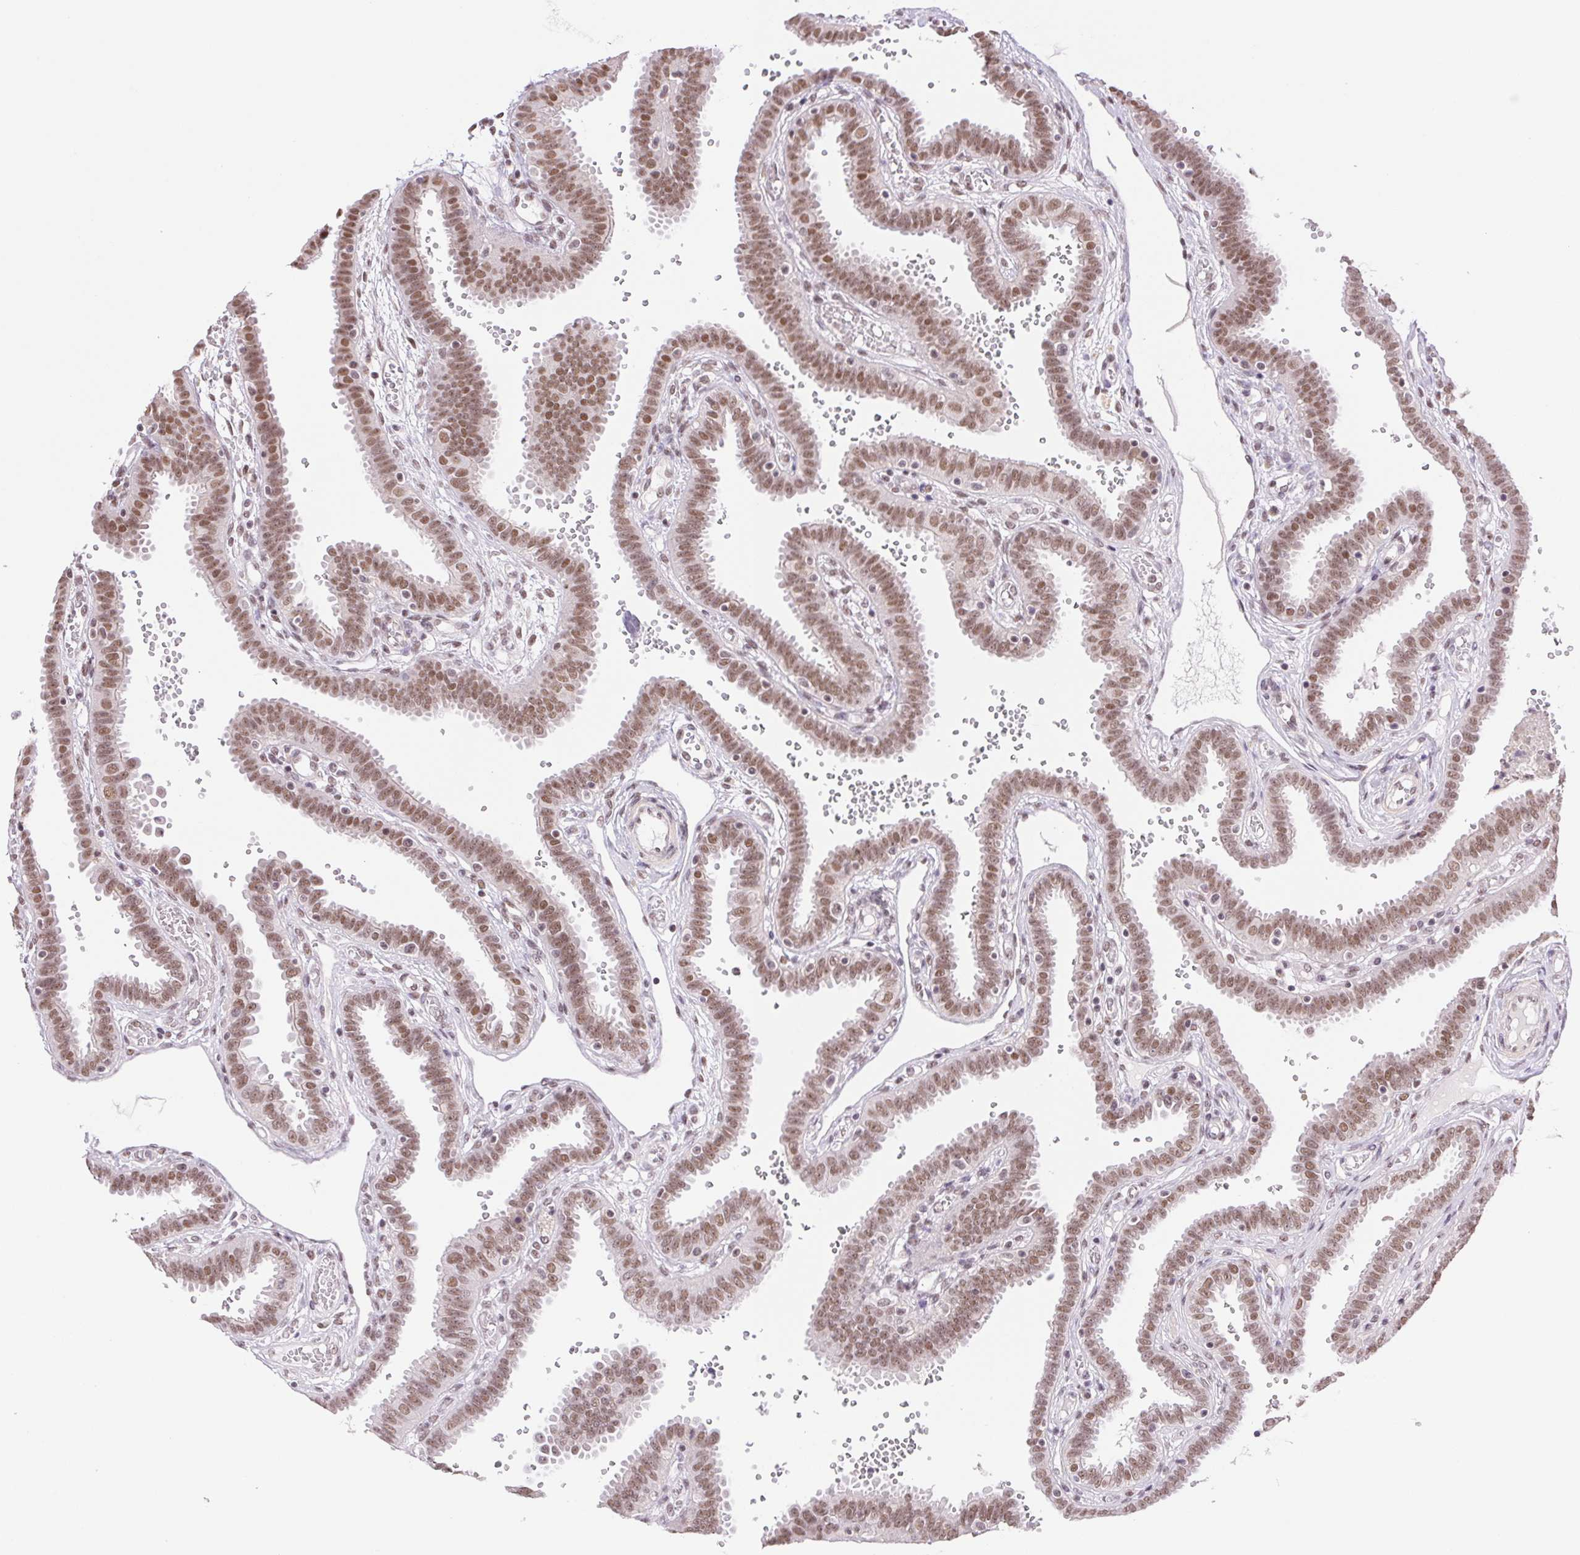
{"staining": {"intensity": "moderate", "quantity": ">75%", "location": "nuclear"}, "tissue": "fallopian tube", "cell_type": "Glandular cells", "image_type": "normal", "snomed": [{"axis": "morphology", "description": "Normal tissue, NOS"}, {"axis": "topography", "description": "Fallopian tube"}], "caption": "Glandular cells reveal medium levels of moderate nuclear staining in about >75% of cells in unremarkable human fallopian tube.", "gene": "RPRD1B", "patient": {"sex": "female", "age": 37}}